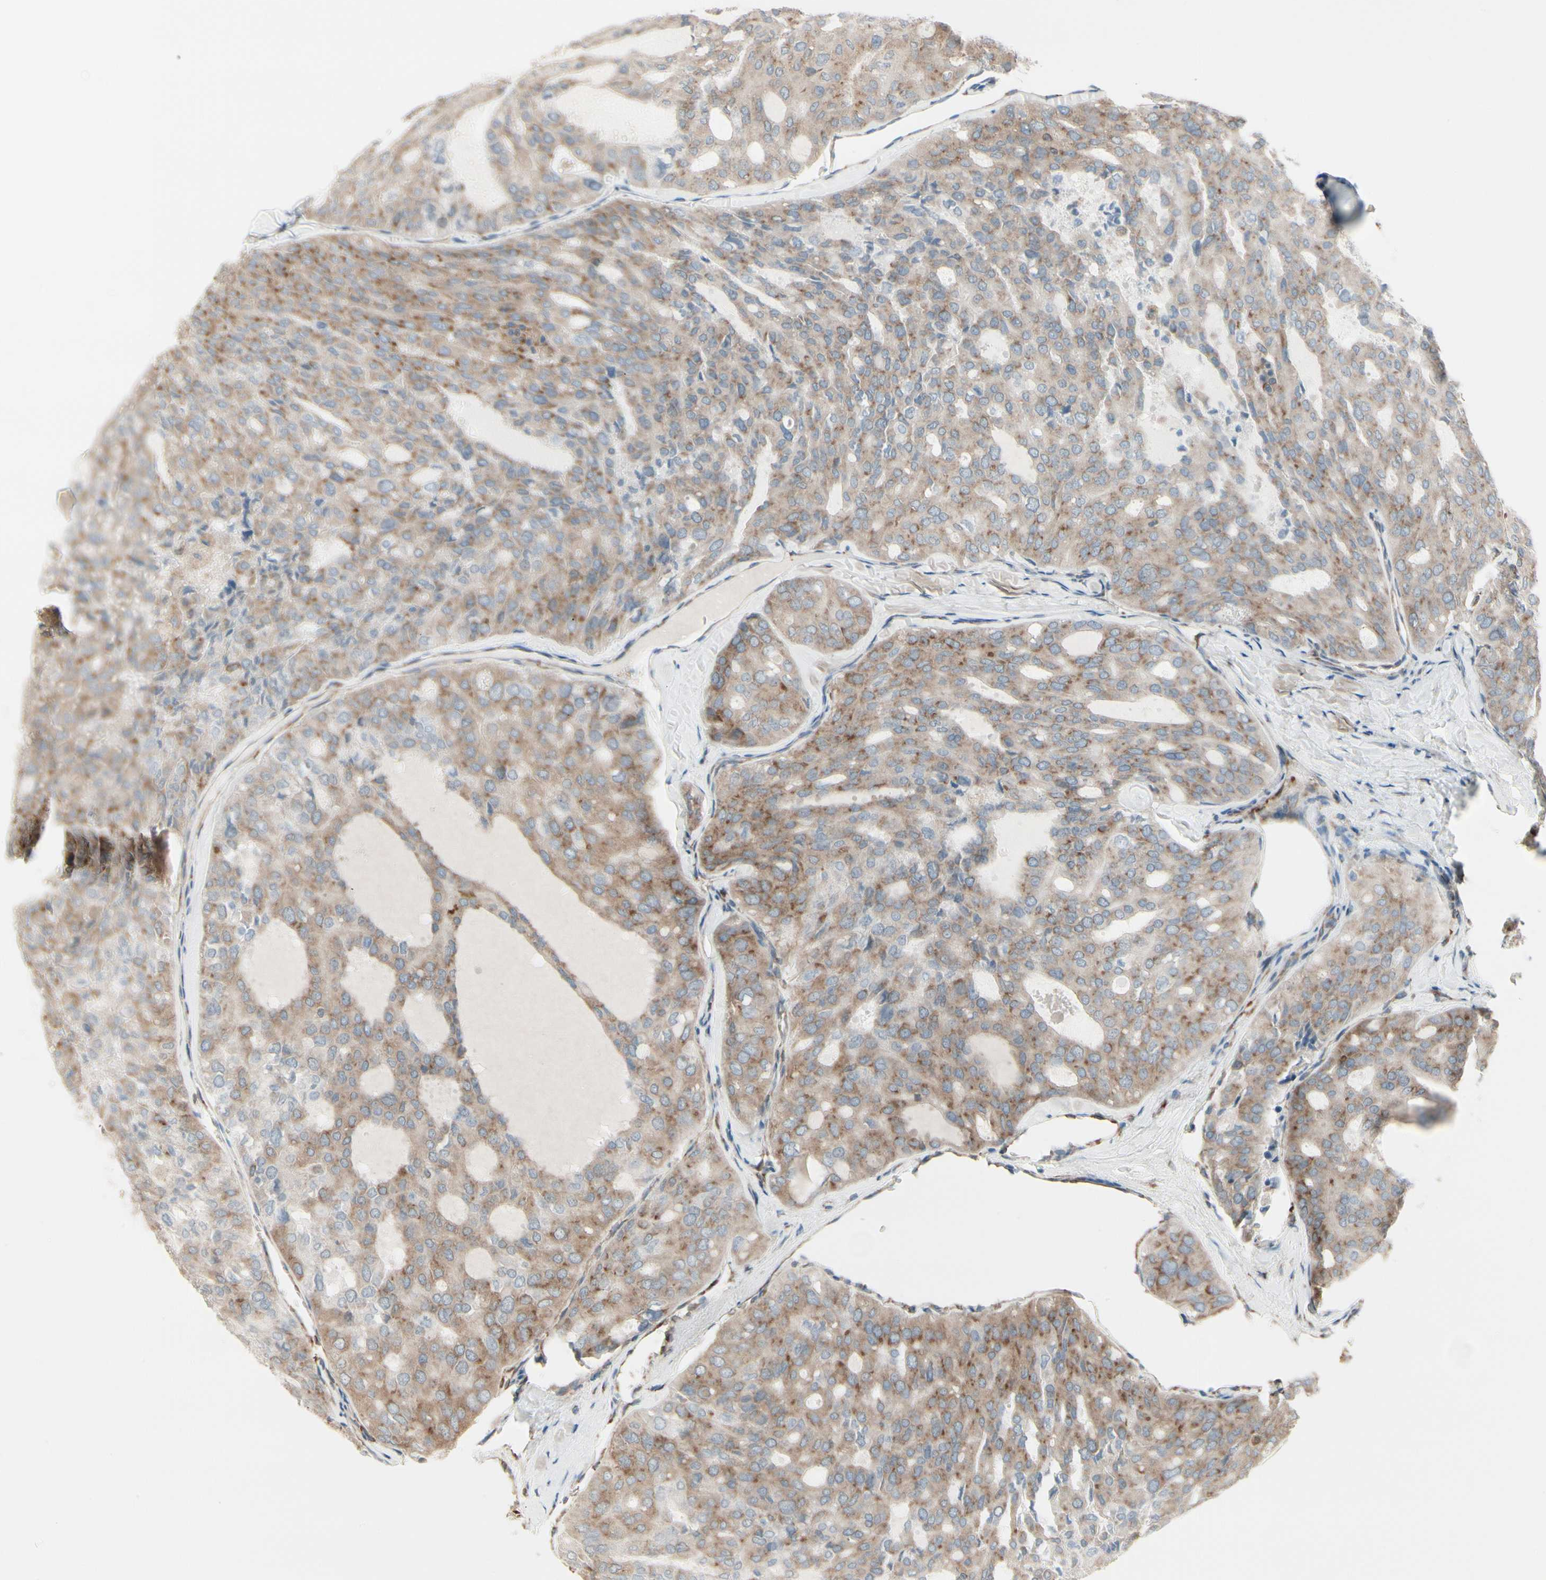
{"staining": {"intensity": "moderate", "quantity": ">75%", "location": "cytoplasmic/membranous"}, "tissue": "thyroid cancer", "cell_type": "Tumor cells", "image_type": "cancer", "snomed": [{"axis": "morphology", "description": "Follicular adenoma carcinoma, NOS"}, {"axis": "topography", "description": "Thyroid gland"}], "caption": "Immunohistochemical staining of human thyroid follicular adenoma carcinoma displays moderate cytoplasmic/membranous protein staining in about >75% of tumor cells. The staining was performed using DAB (3,3'-diaminobenzidine), with brown indicating positive protein expression. Nuclei are stained blue with hematoxylin.", "gene": "FNDC3A", "patient": {"sex": "male", "age": 75}}